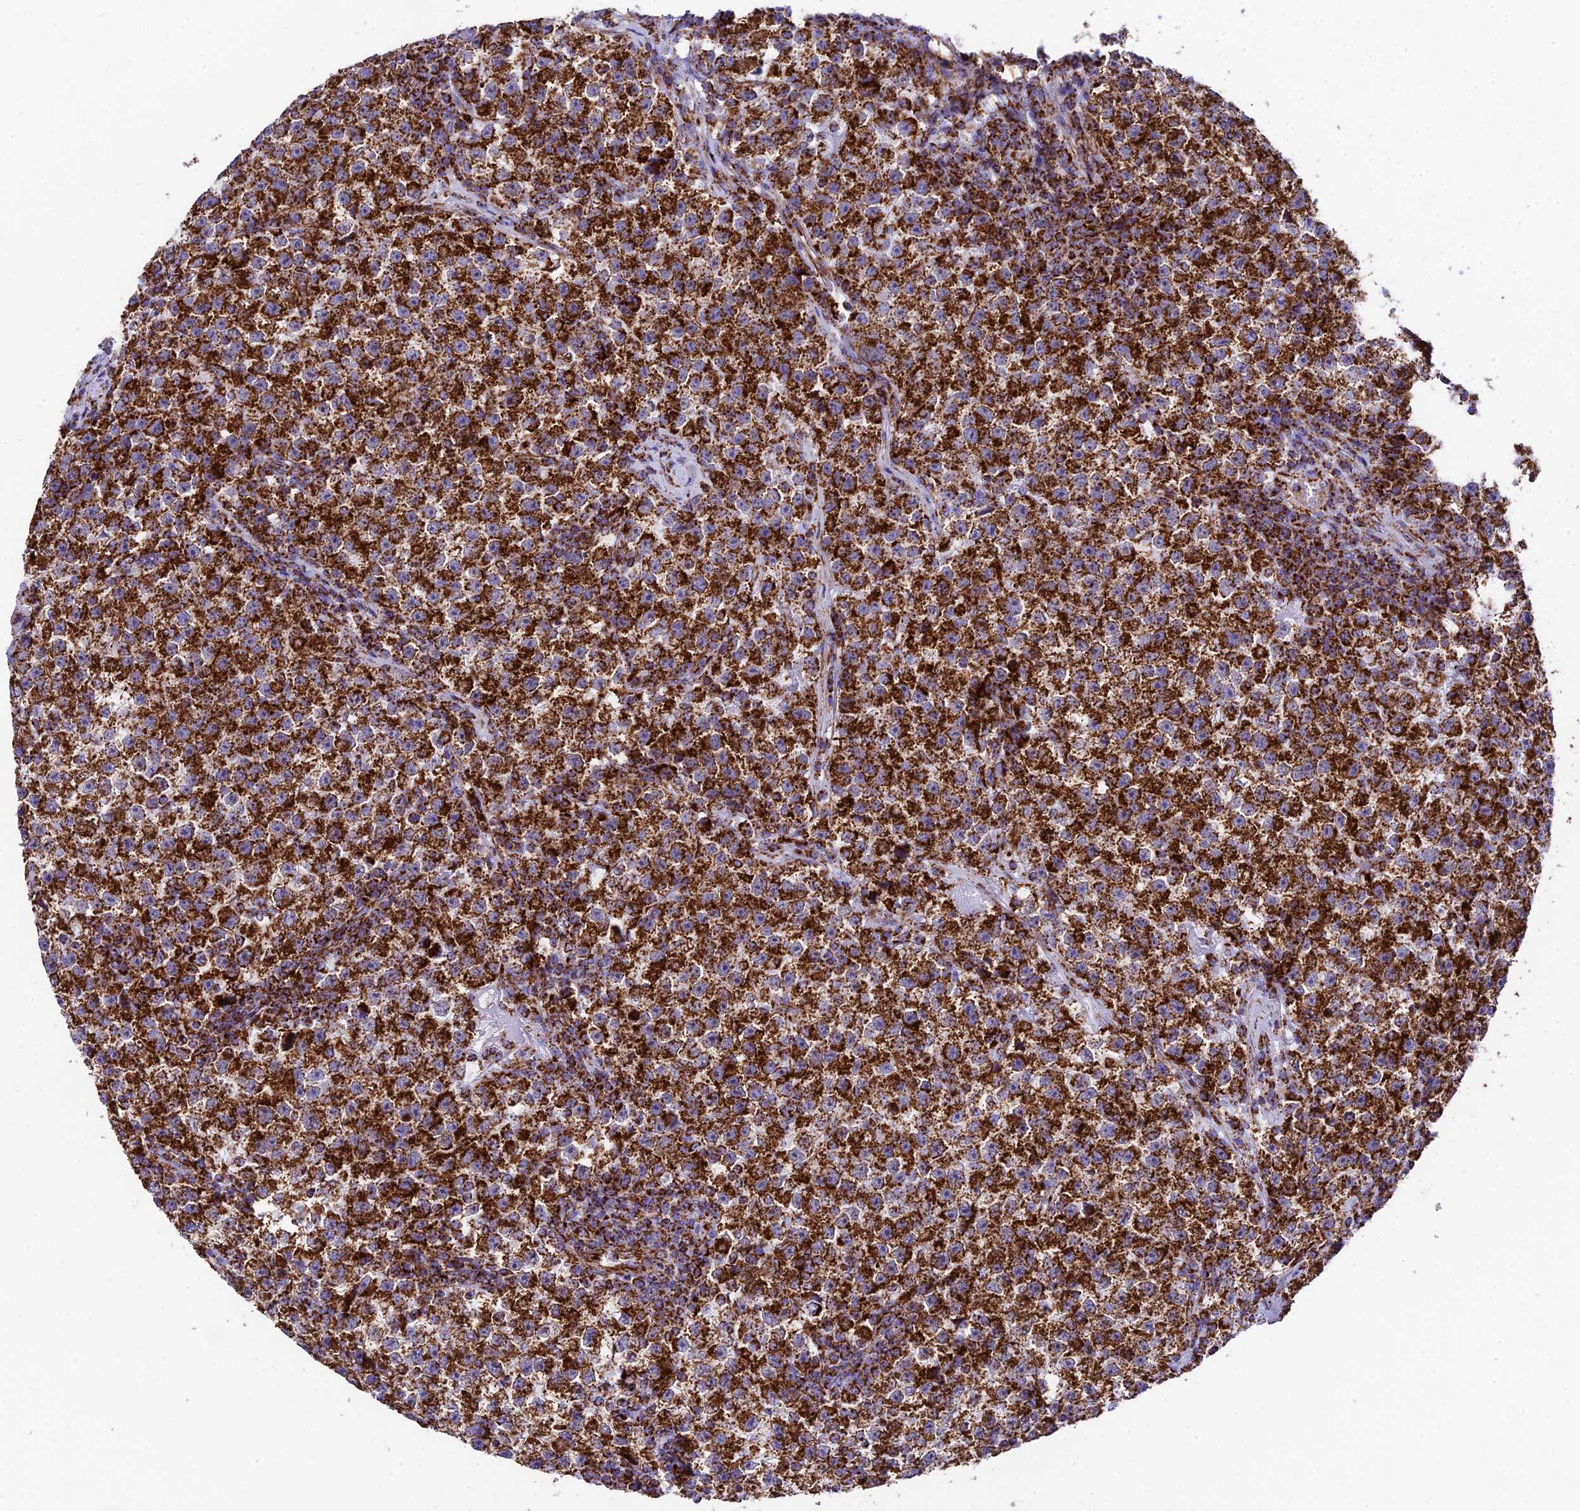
{"staining": {"intensity": "strong", "quantity": ">75%", "location": "cytoplasmic/membranous"}, "tissue": "testis cancer", "cell_type": "Tumor cells", "image_type": "cancer", "snomed": [{"axis": "morphology", "description": "Seminoma, NOS"}, {"axis": "topography", "description": "Testis"}], "caption": "This is a micrograph of immunohistochemistry staining of testis cancer (seminoma), which shows strong staining in the cytoplasmic/membranous of tumor cells.", "gene": "CHCHD3", "patient": {"sex": "male", "age": 22}}